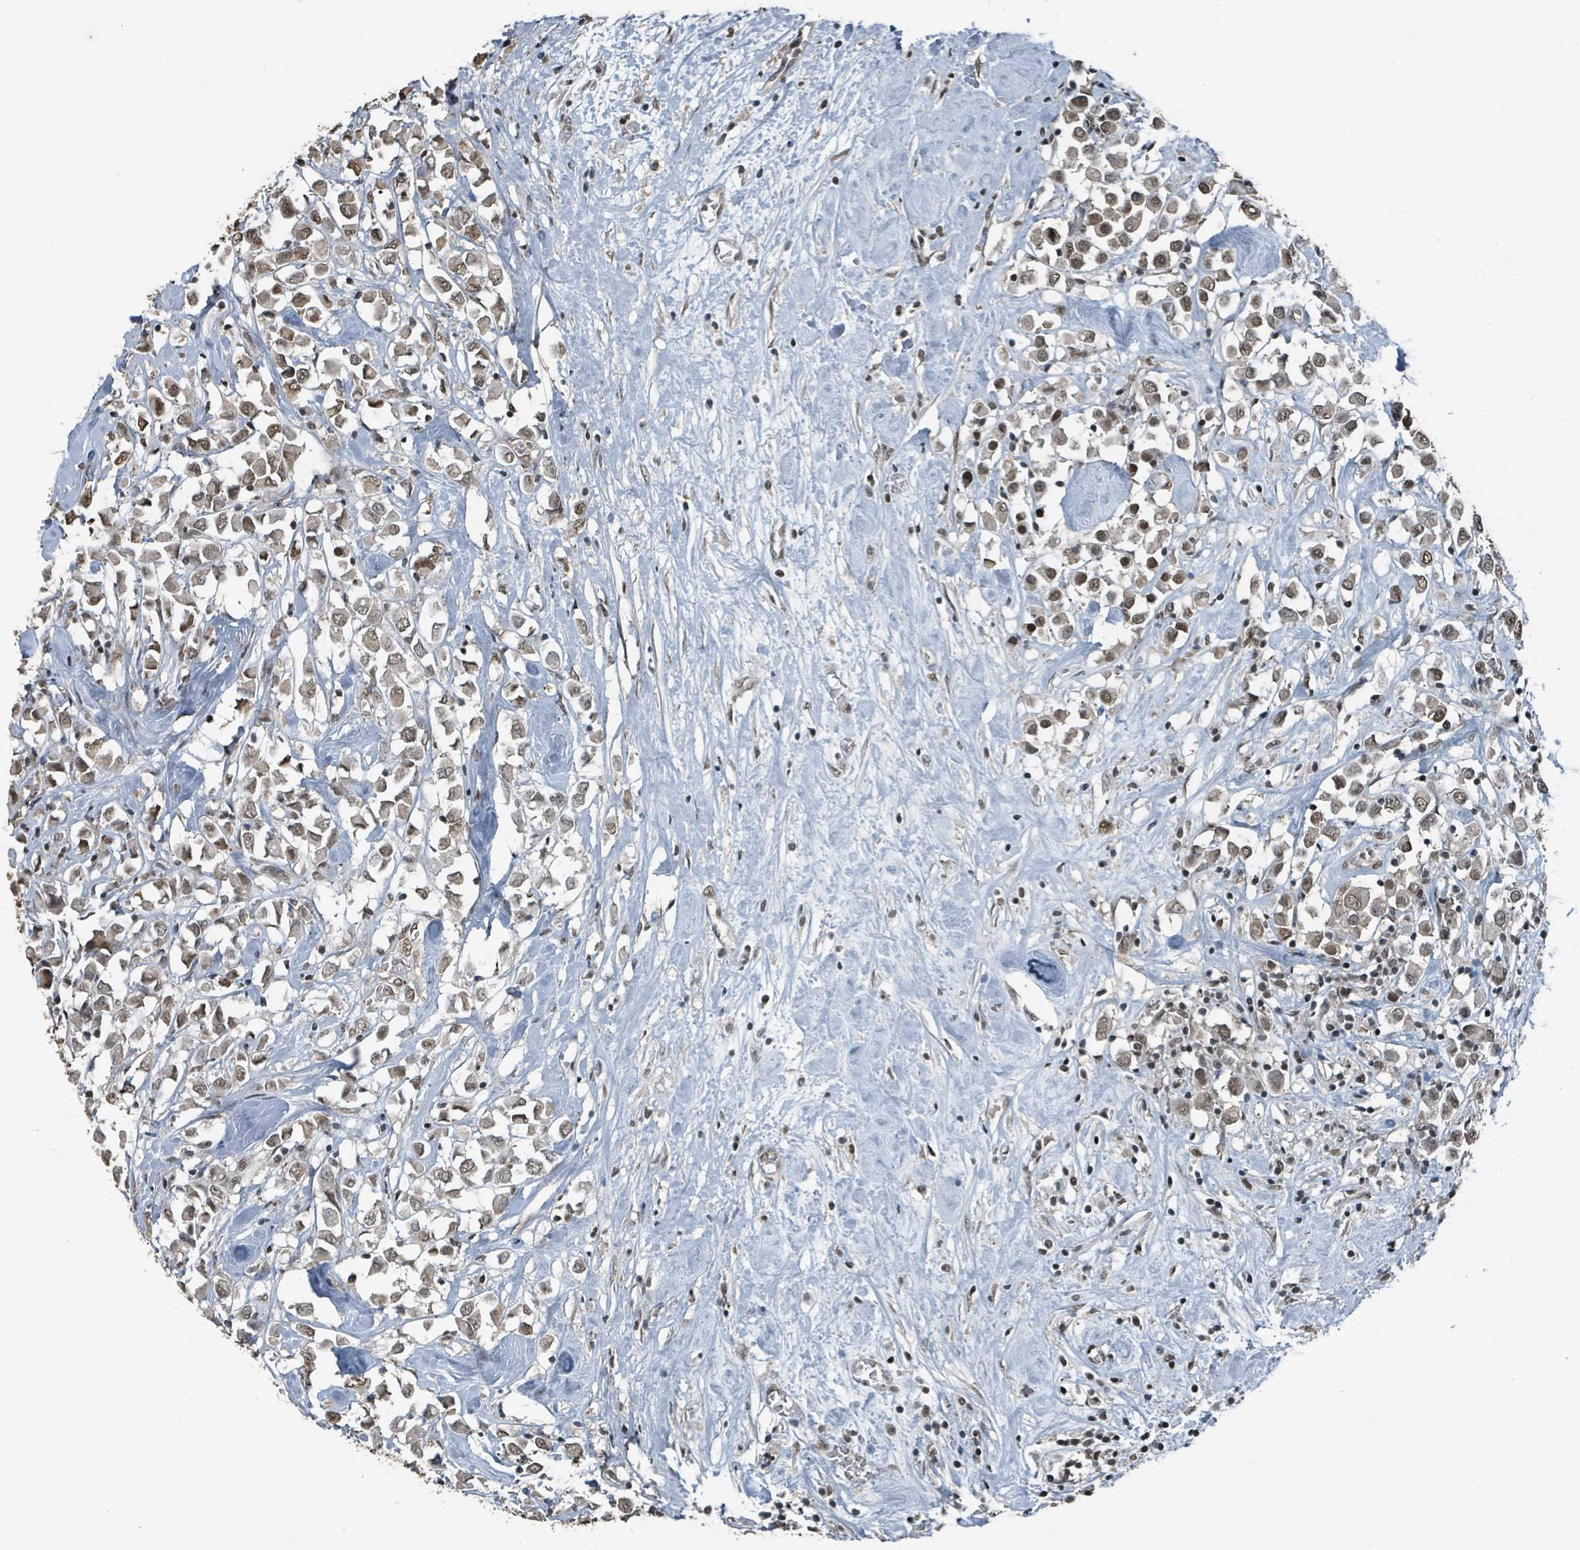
{"staining": {"intensity": "moderate", "quantity": ">75%", "location": "nuclear"}, "tissue": "breast cancer", "cell_type": "Tumor cells", "image_type": "cancer", "snomed": [{"axis": "morphology", "description": "Duct carcinoma"}, {"axis": "topography", "description": "Breast"}], "caption": "Brown immunohistochemical staining in breast cancer (invasive ductal carcinoma) exhibits moderate nuclear expression in about >75% of tumor cells.", "gene": "PHIP", "patient": {"sex": "female", "age": 61}}